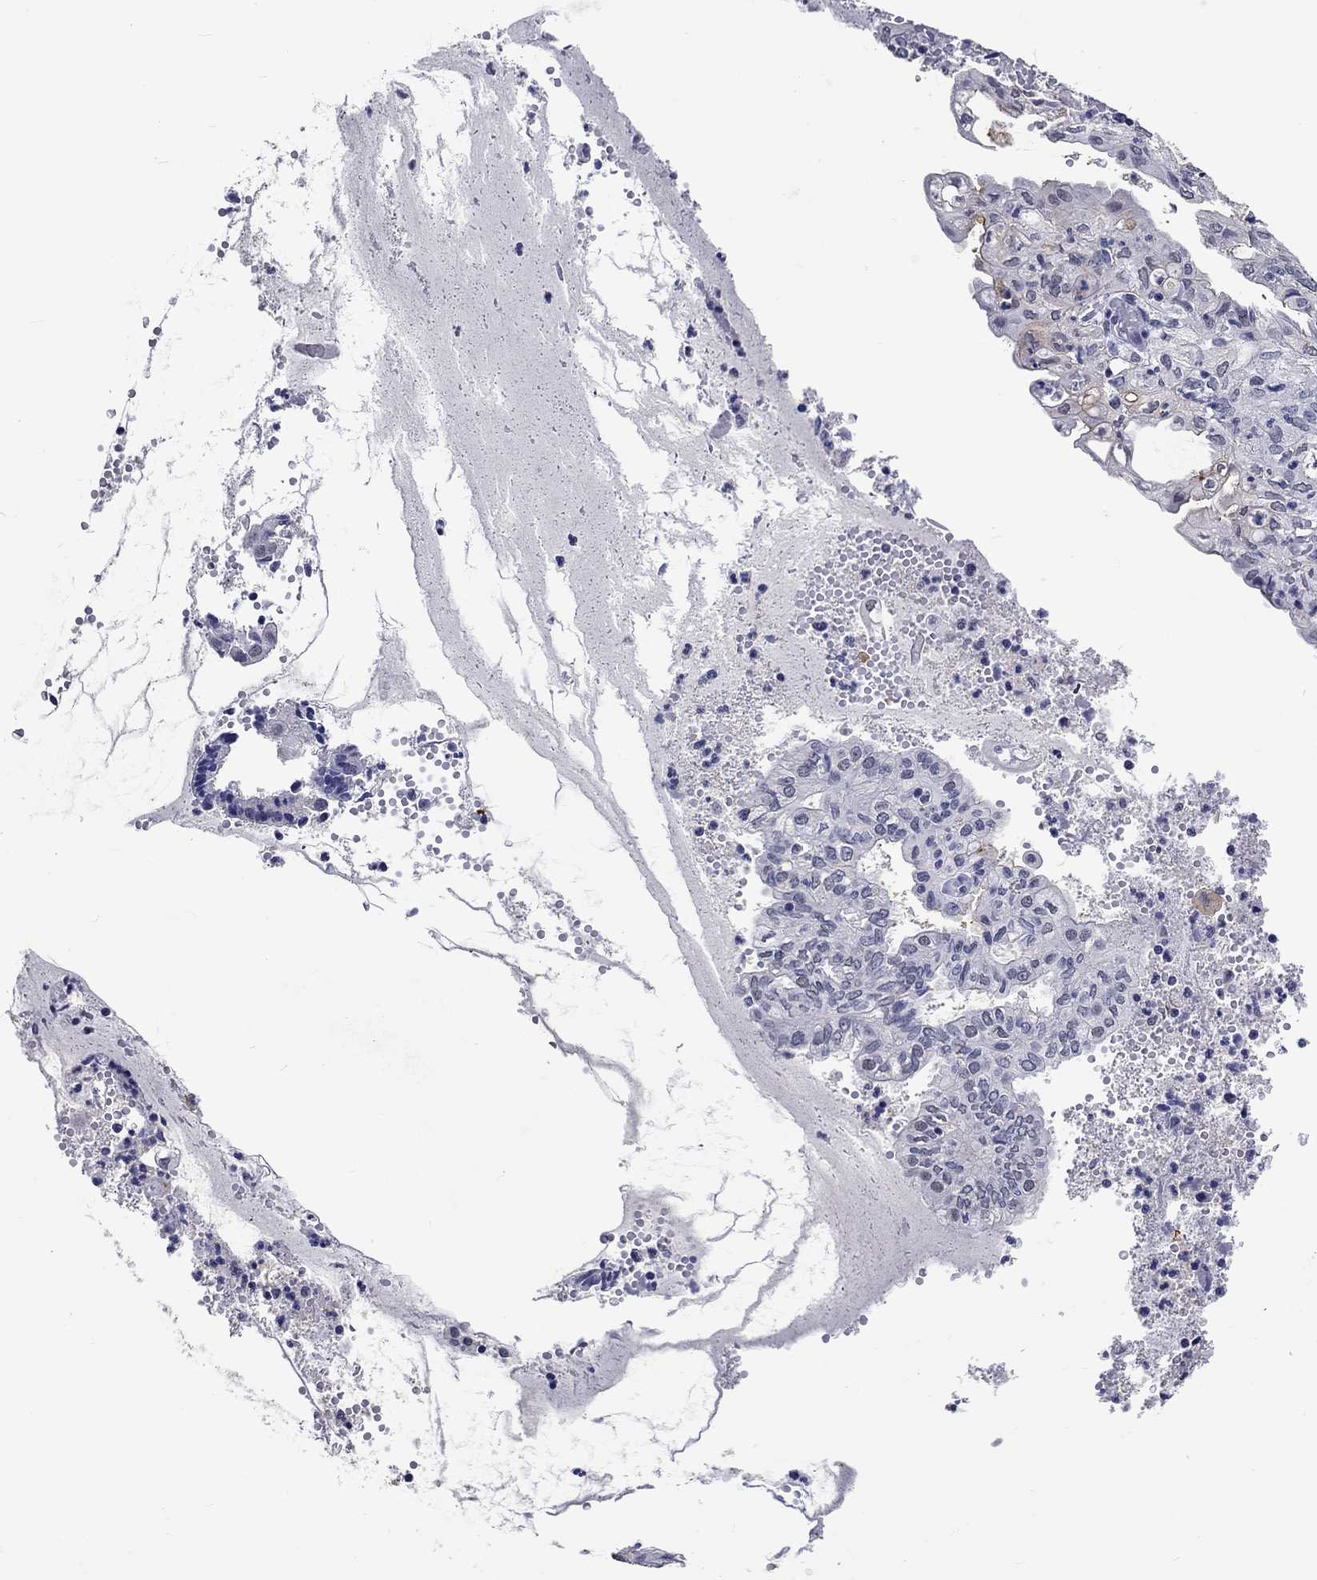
{"staining": {"intensity": "negative", "quantity": "none", "location": "none"}, "tissue": "endometrial cancer", "cell_type": "Tumor cells", "image_type": "cancer", "snomed": [{"axis": "morphology", "description": "Adenocarcinoma, NOS"}, {"axis": "topography", "description": "Endometrium"}], "caption": "Tumor cells show no significant protein expression in endometrial cancer.", "gene": "GRIN1", "patient": {"sex": "female", "age": 68}}